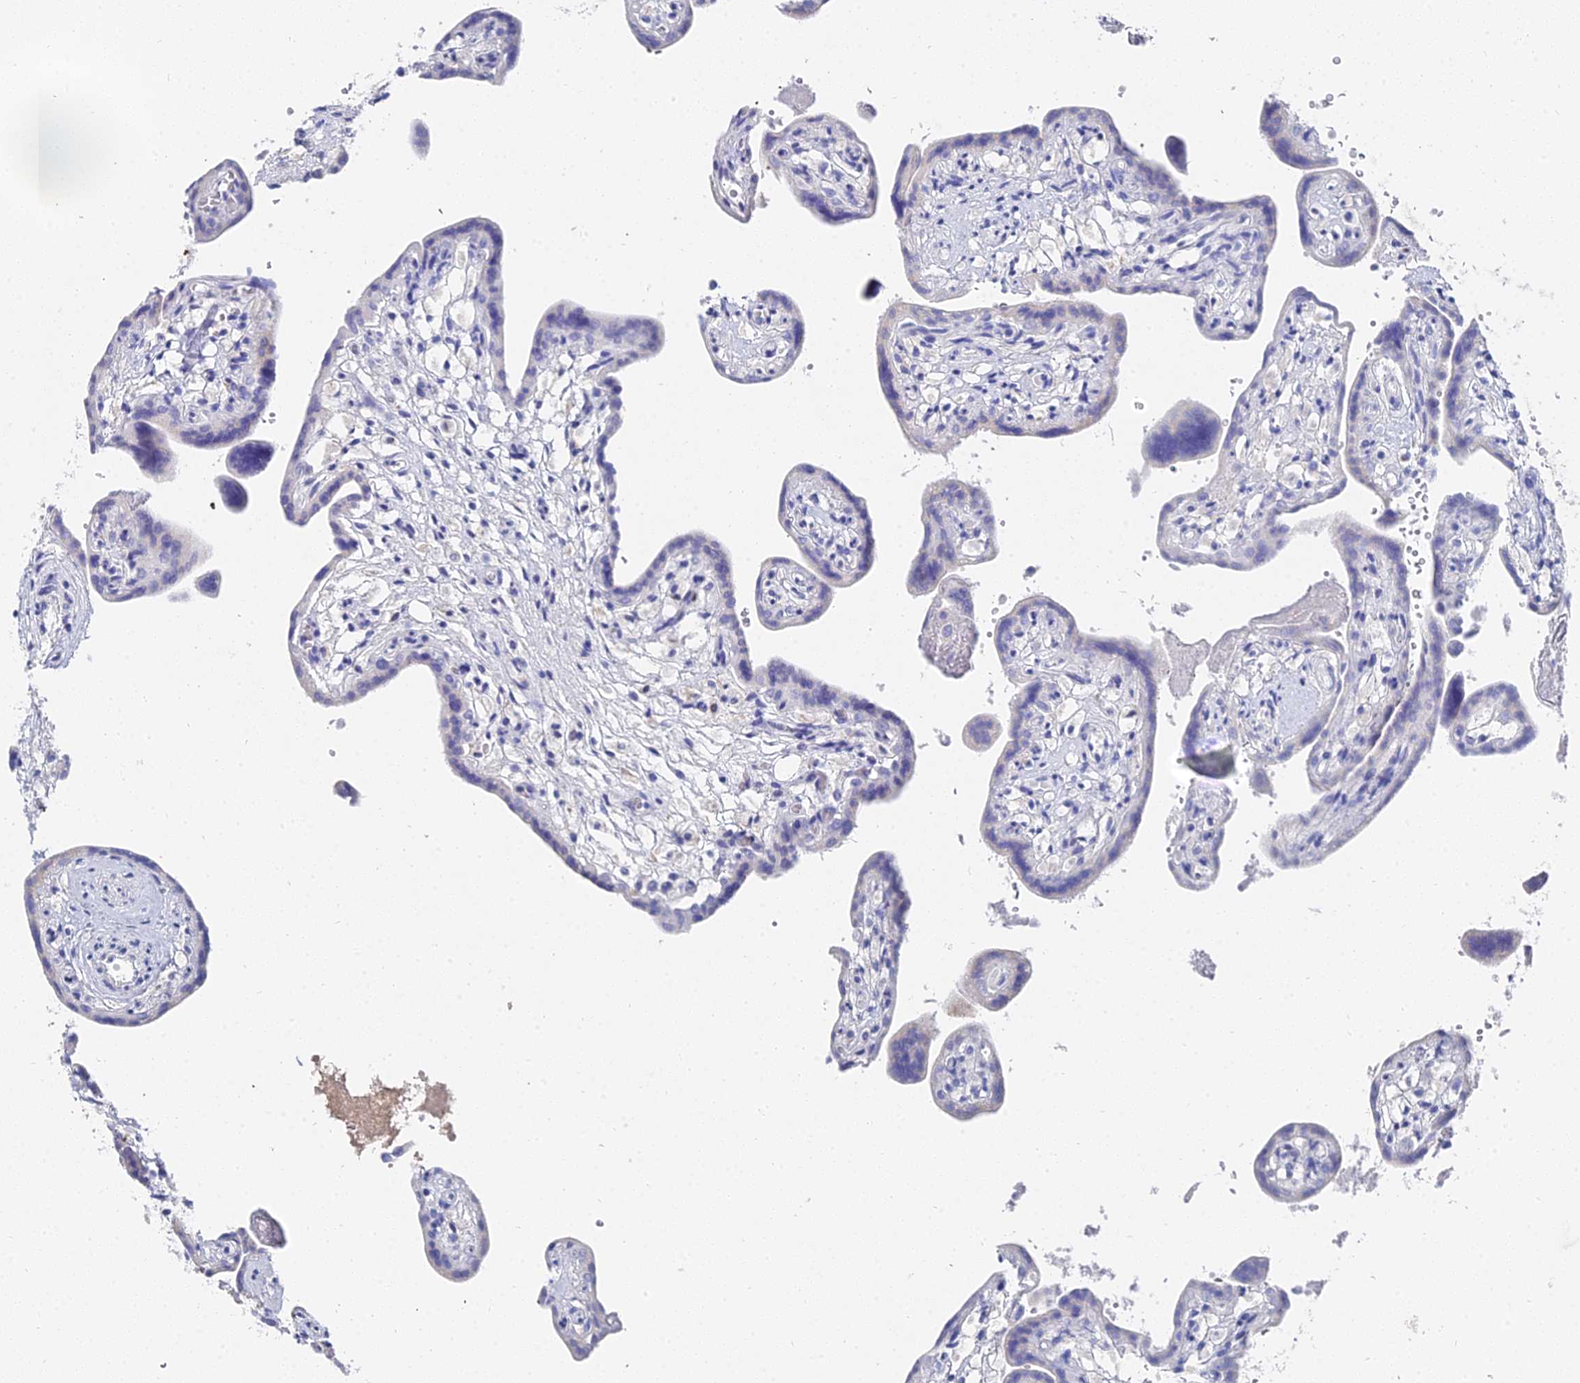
{"staining": {"intensity": "negative", "quantity": "none", "location": "none"}, "tissue": "placenta", "cell_type": "Trophoblastic cells", "image_type": "normal", "snomed": [{"axis": "morphology", "description": "Normal tissue, NOS"}, {"axis": "topography", "description": "Placenta"}], "caption": "Immunohistochemistry micrograph of normal placenta: placenta stained with DAB reveals no significant protein positivity in trophoblastic cells. (DAB immunohistochemistry visualized using brightfield microscopy, high magnification).", "gene": "KRT17", "patient": {"sex": "female", "age": 37}}